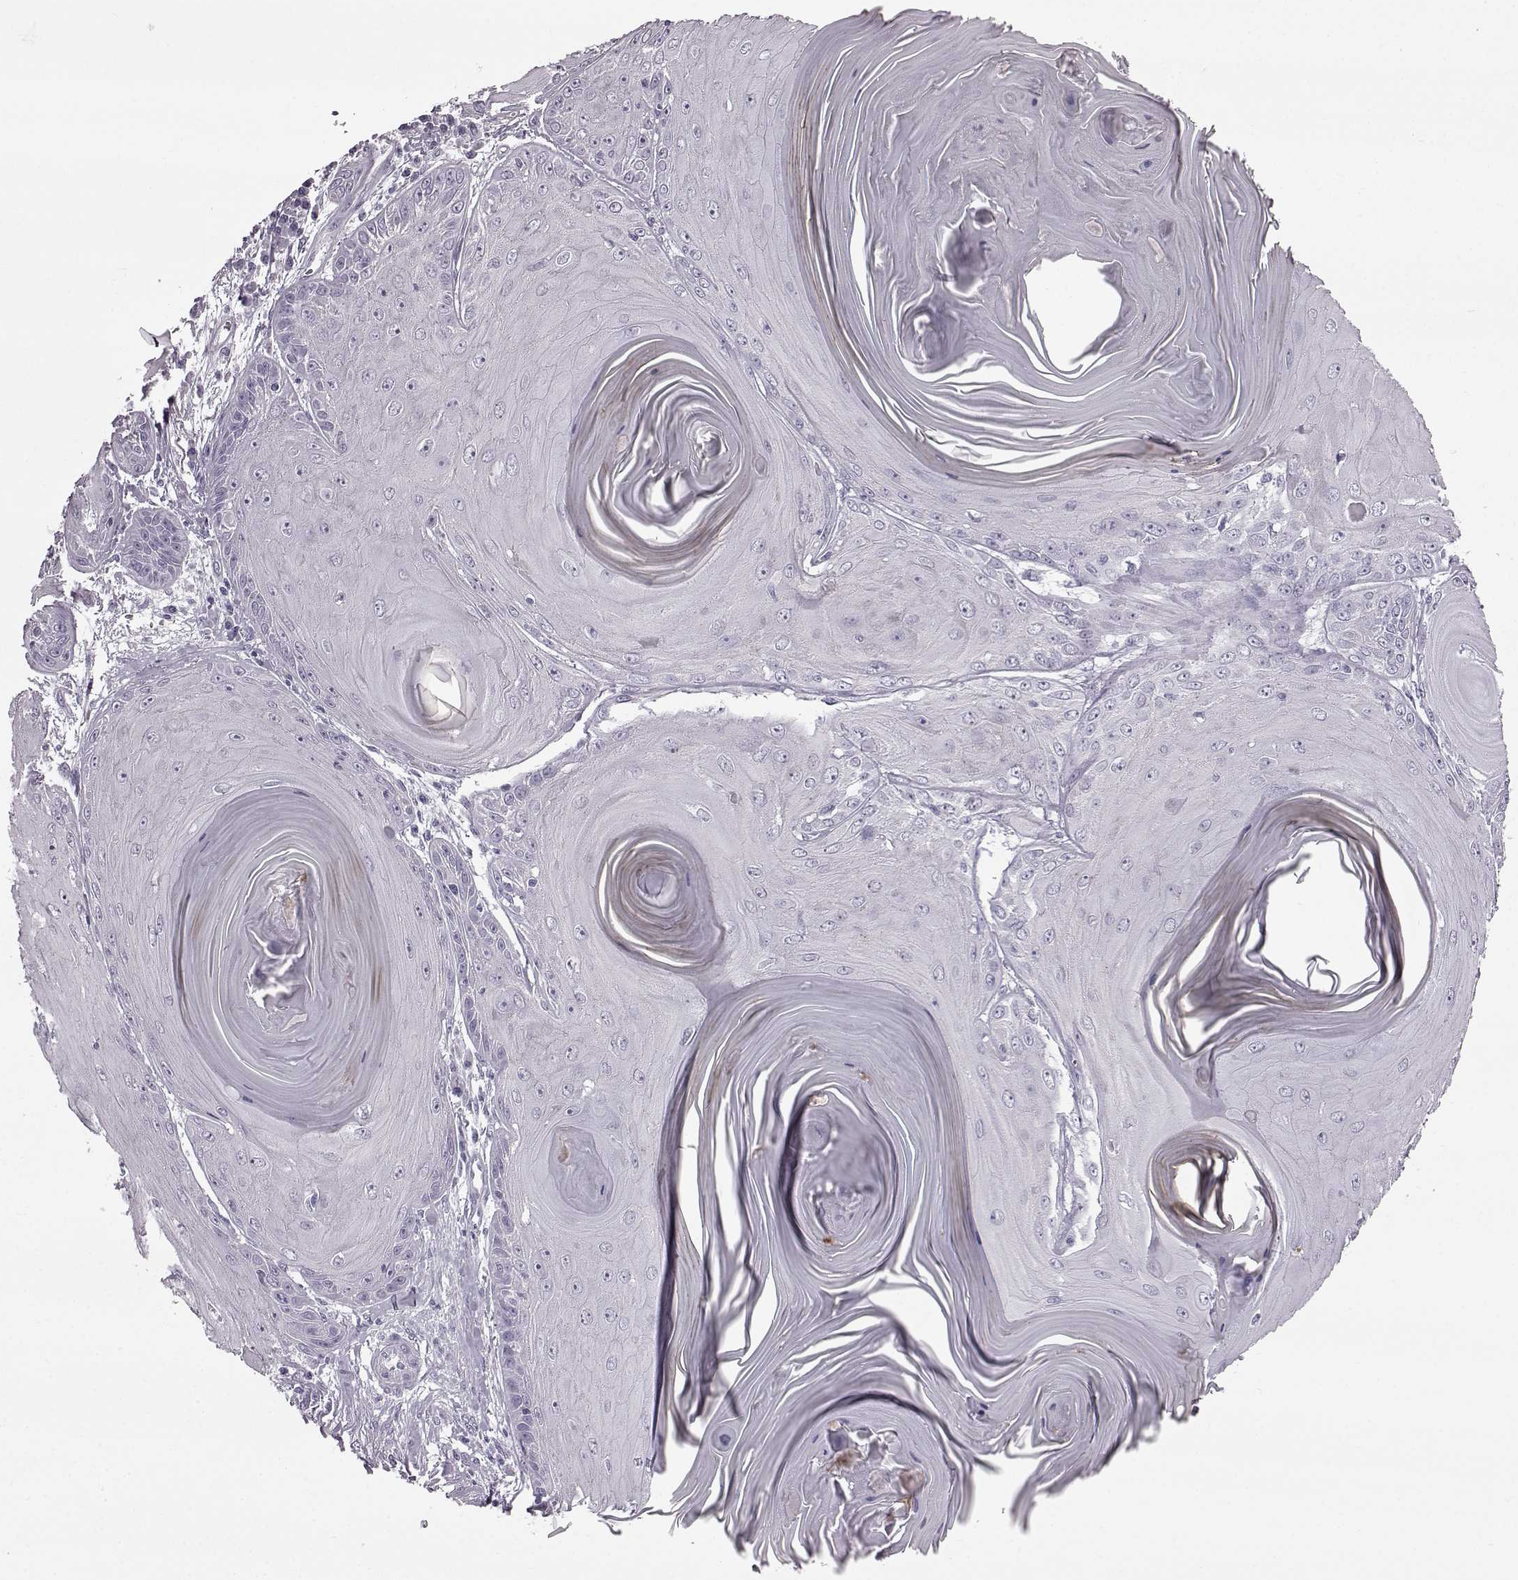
{"staining": {"intensity": "negative", "quantity": "none", "location": "none"}, "tissue": "skin cancer", "cell_type": "Tumor cells", "image_type": "cancer", "snomed": [{"axis": "morphology", "description": "Squamous cell carcinoma, NOS"}, {"axis": "topography", "description": "Skin"}, {"axis": "topography", "description": "Vulva"}], "caption": "The histopathology image demonstrates no staining of tumor cells in skin cancer (squamous cell carcinoma). (DAB (3,3'-diaminobenzidine) immunohistochemistry (IHC) with hematoxylin counter stain).", "gene": "SLC28A2", "patient": {"sex": "female", "age": 85}}